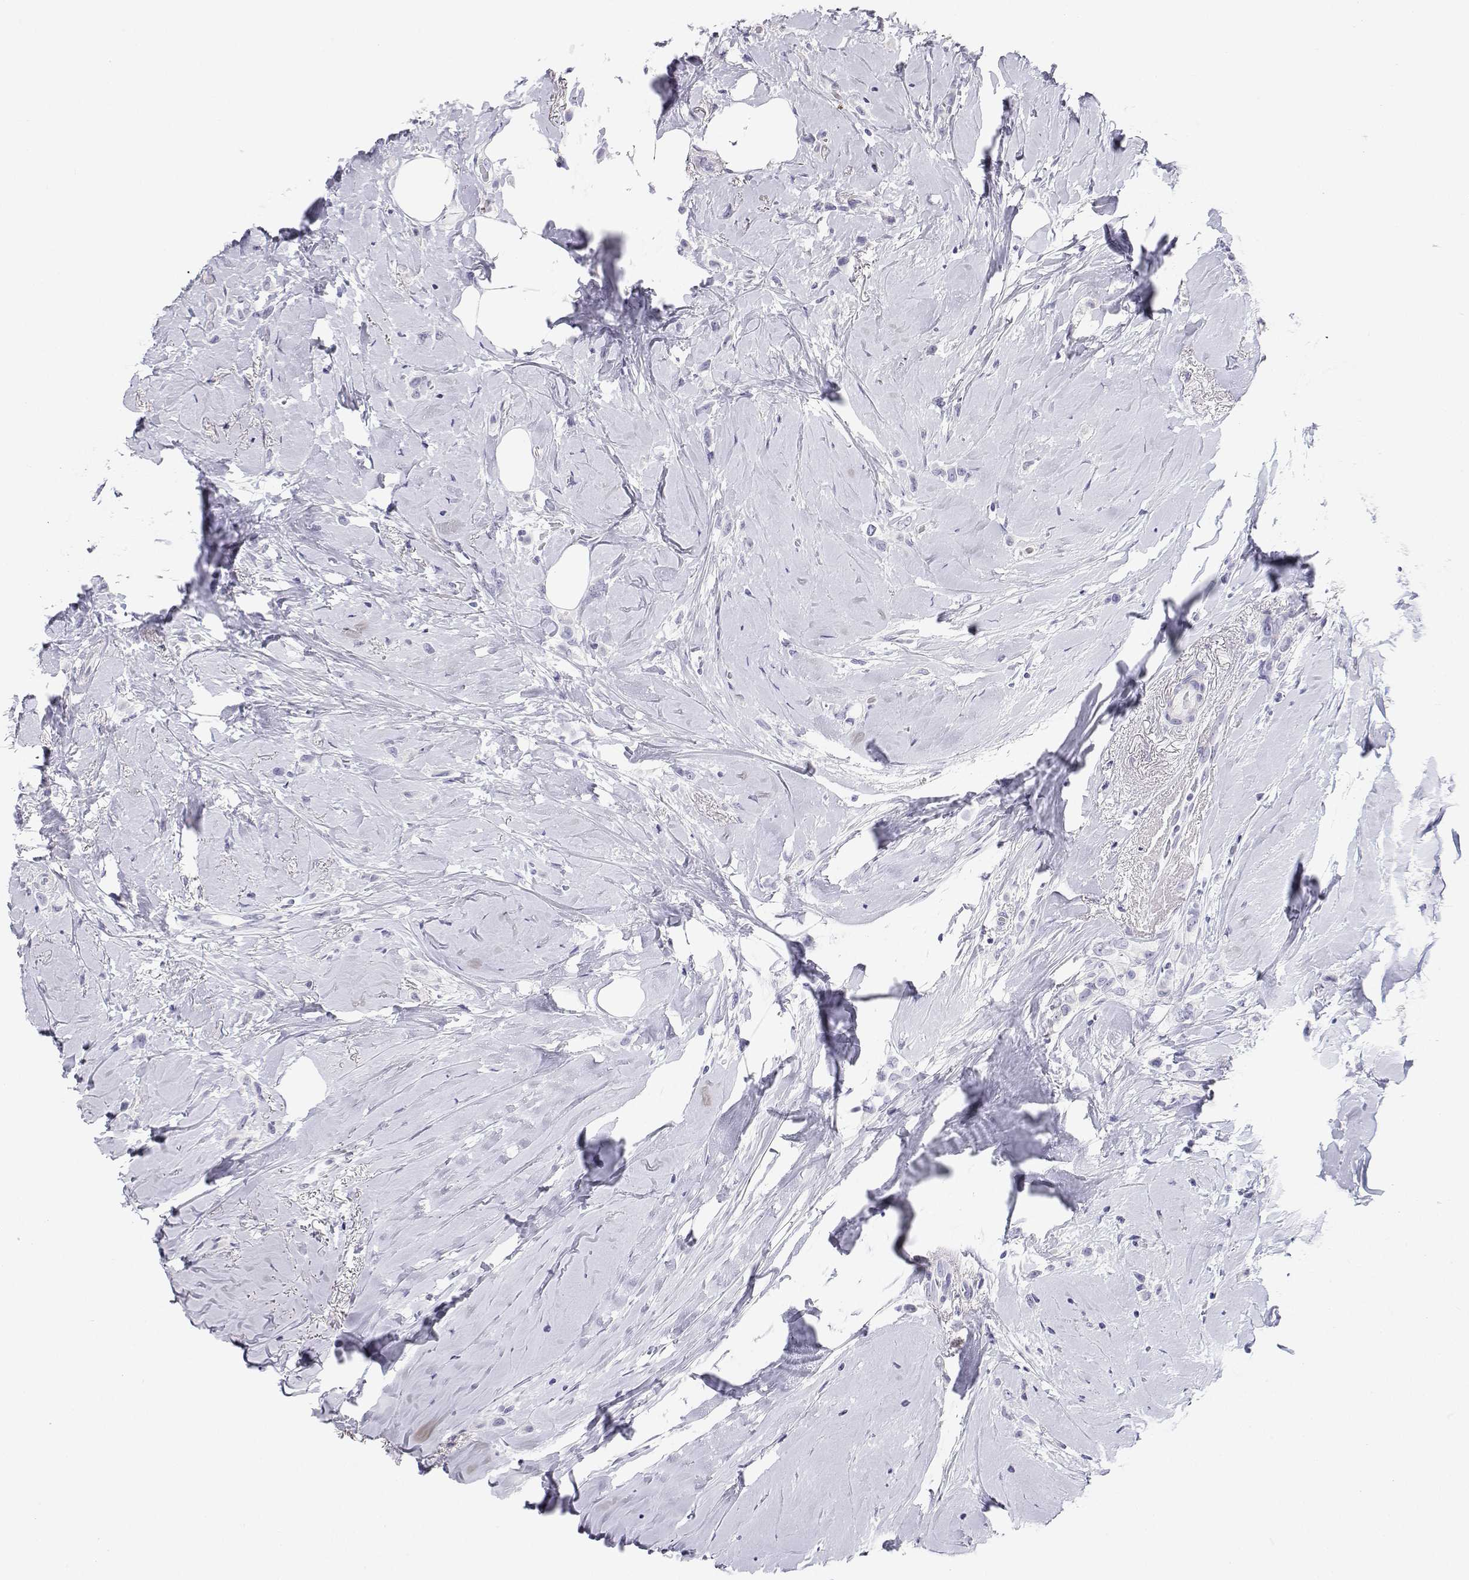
{"staining": {"intensity": "negative", "quantity": "none", "location": "none"}, "tissue": "breast cancer", "cell_type": "Tumor cells", "image_type": "cancer", "snomed": [{"axis": "morphology", "description": "Lobular carcinoma"}, {"axis": "topography", "description": "Breast"}], "caption": "Breast cancer (lobular carcinoma) was stained to show a protein in brown. There is no significant positivity in tumor cells.", "gene": "BHMT", "patient": {"sex": "female", "age": 66}}